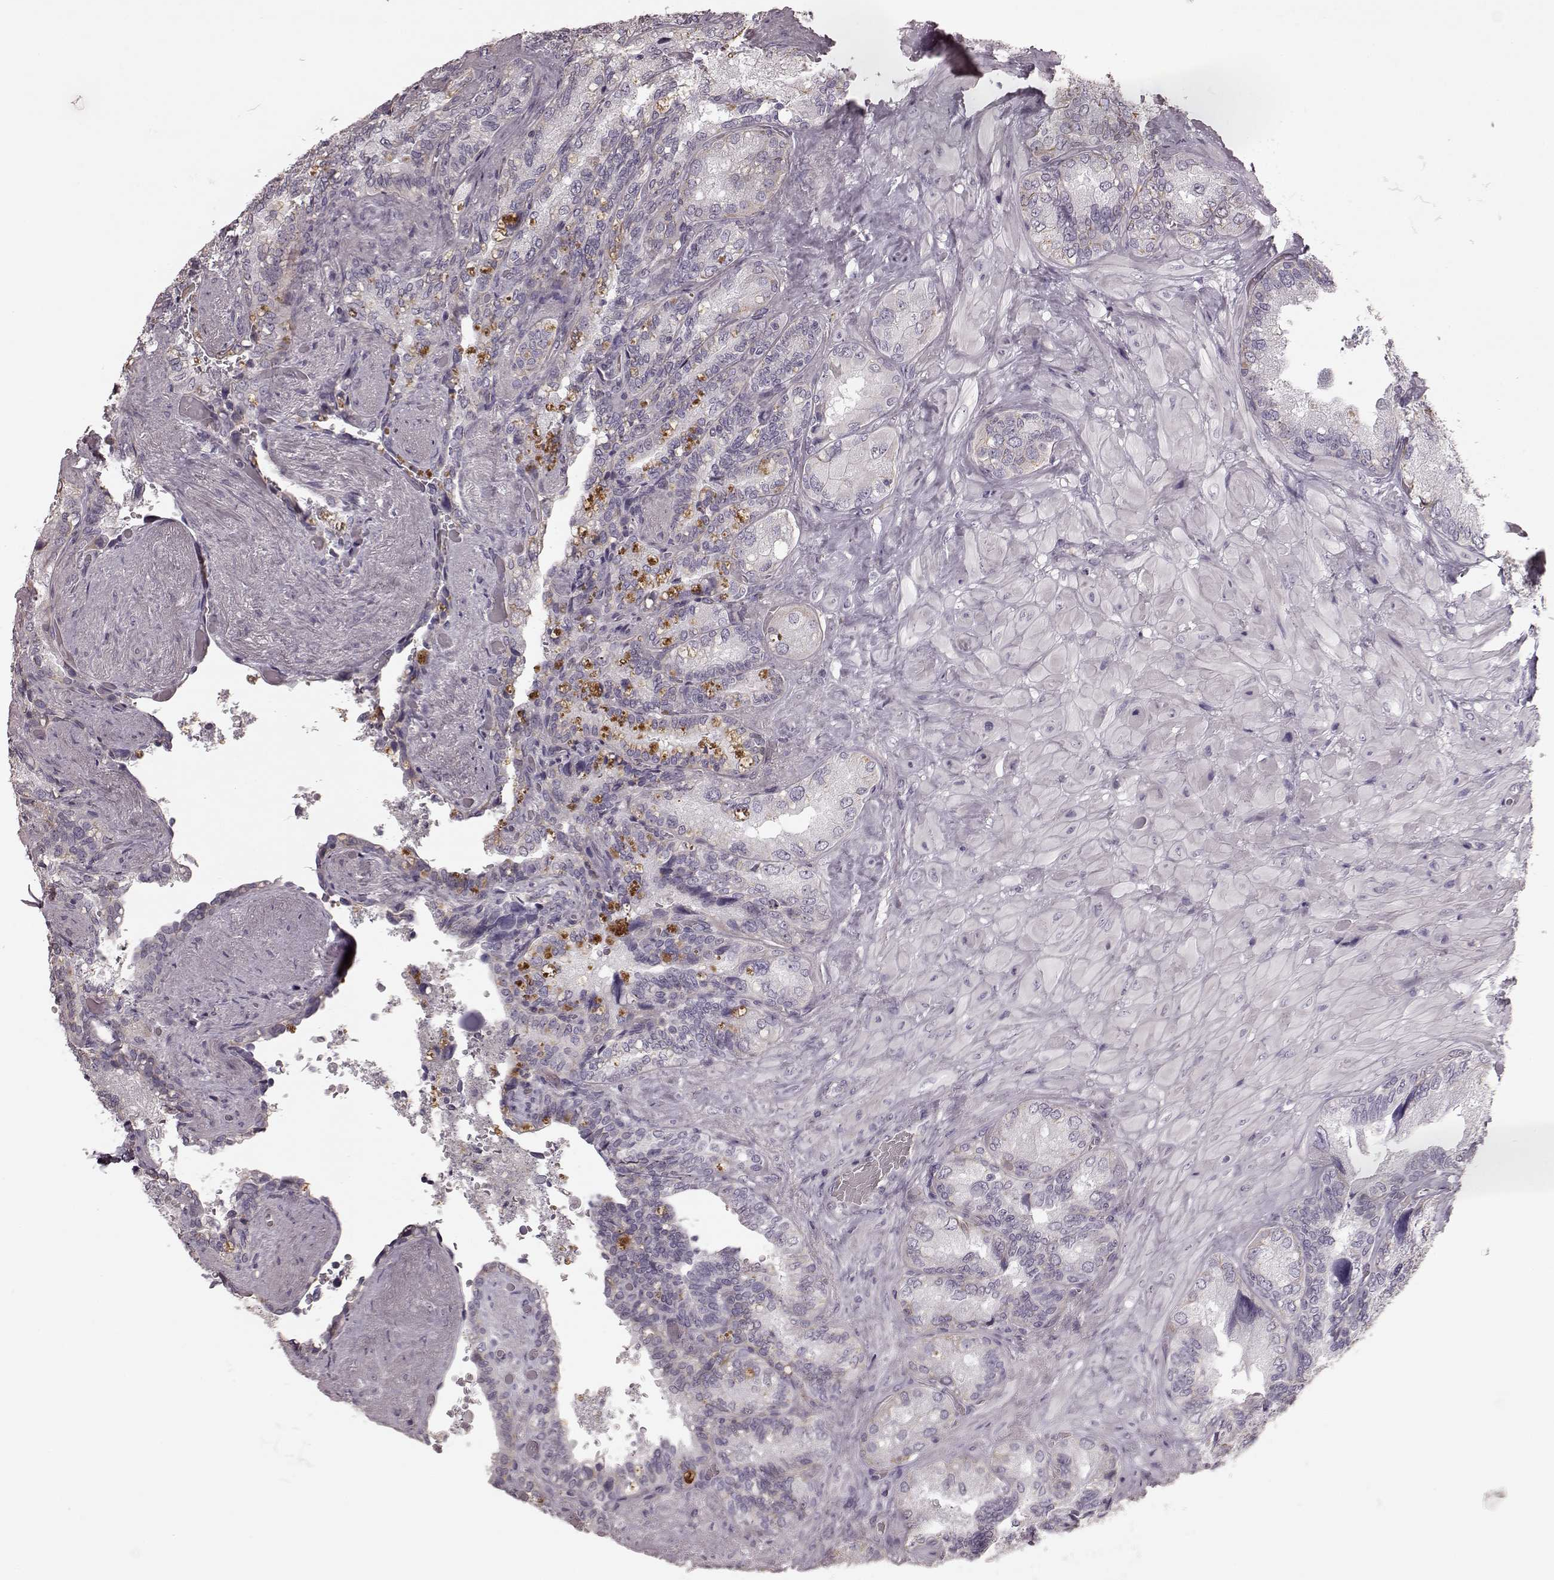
{"staining": {"intensity": "negative", "quantity": "none", "location": "none"}, "tissue": "seminal vesicle", "cell_type": "Glandular cells", "image_type": "normal", "snomed": [{"axis": "morphology", "description": "Normal tissue, NOS"}, {"axis": "topography", "description": "Seminal veicle"}], "caption": "Glandular cells are negative for brown protein staining in normal seminal vesicle. The staining was performed using DAB to visualize the protein expression in brown, while the nuclei were stained in blue with hematoxylin (Magnification: 20x).", "gene": "PDCD1", "patient": {"sex": "male", "age": 69}}